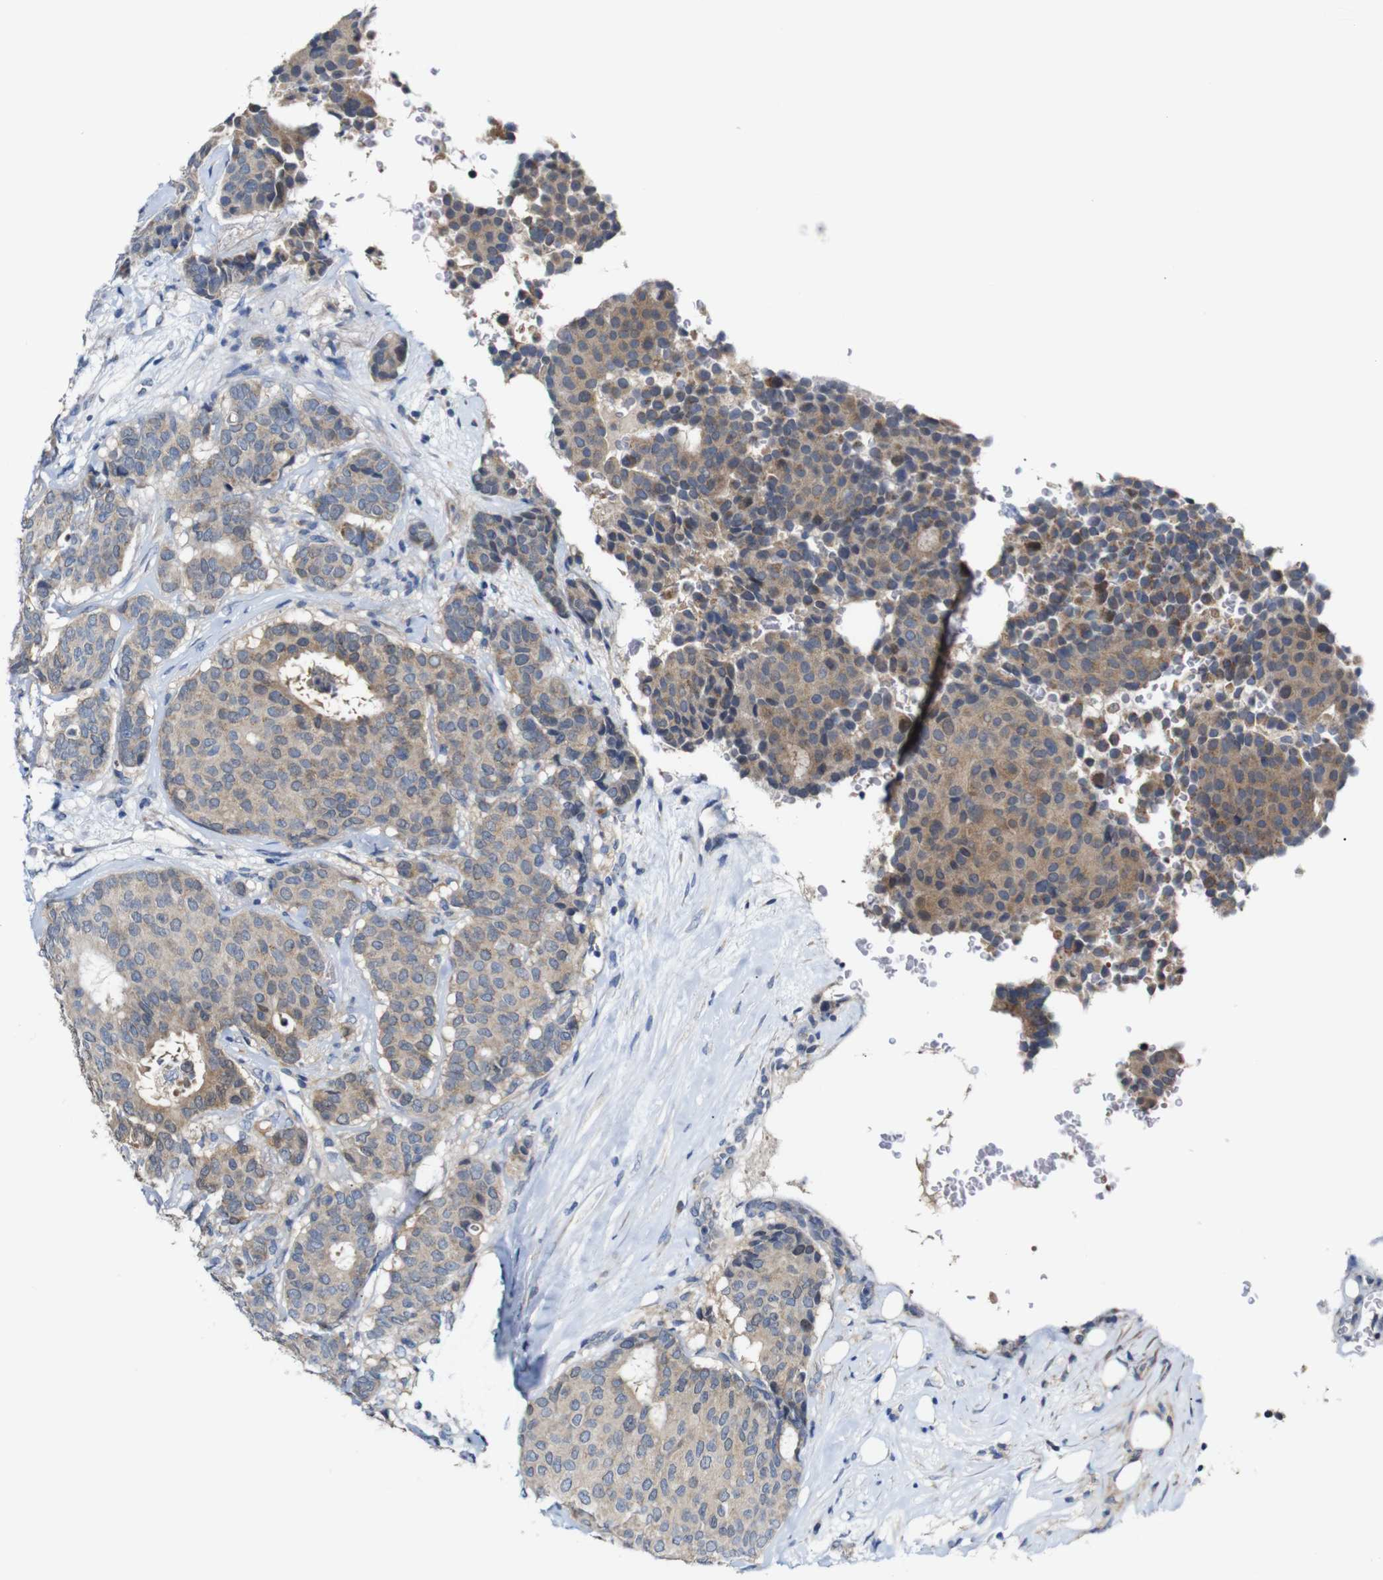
{"staining": {"intensity": "moderate", "quantity": ">75%", "location": "cytoplasmic/membranous"}, "tissue": "breast cancer", "cell_type": "Tumor cells", "image_type": "cancer", "snomed": [{"axis": "morphology", "description": "Duct carcinoma"}, {"axis": "topography", "description": "Breast"}], "caption": "Immunohistochemical staining of infiltrating ductal carcinoma (breast) exhibits moderate cytoplasmic/membranous protein expression in approximately >75% of tumor cells. (Brightfield microscopy of DAB IHC at high magnification).", "gene": "TBC1D32", "patient": {"sex": "female", "age": 75}}